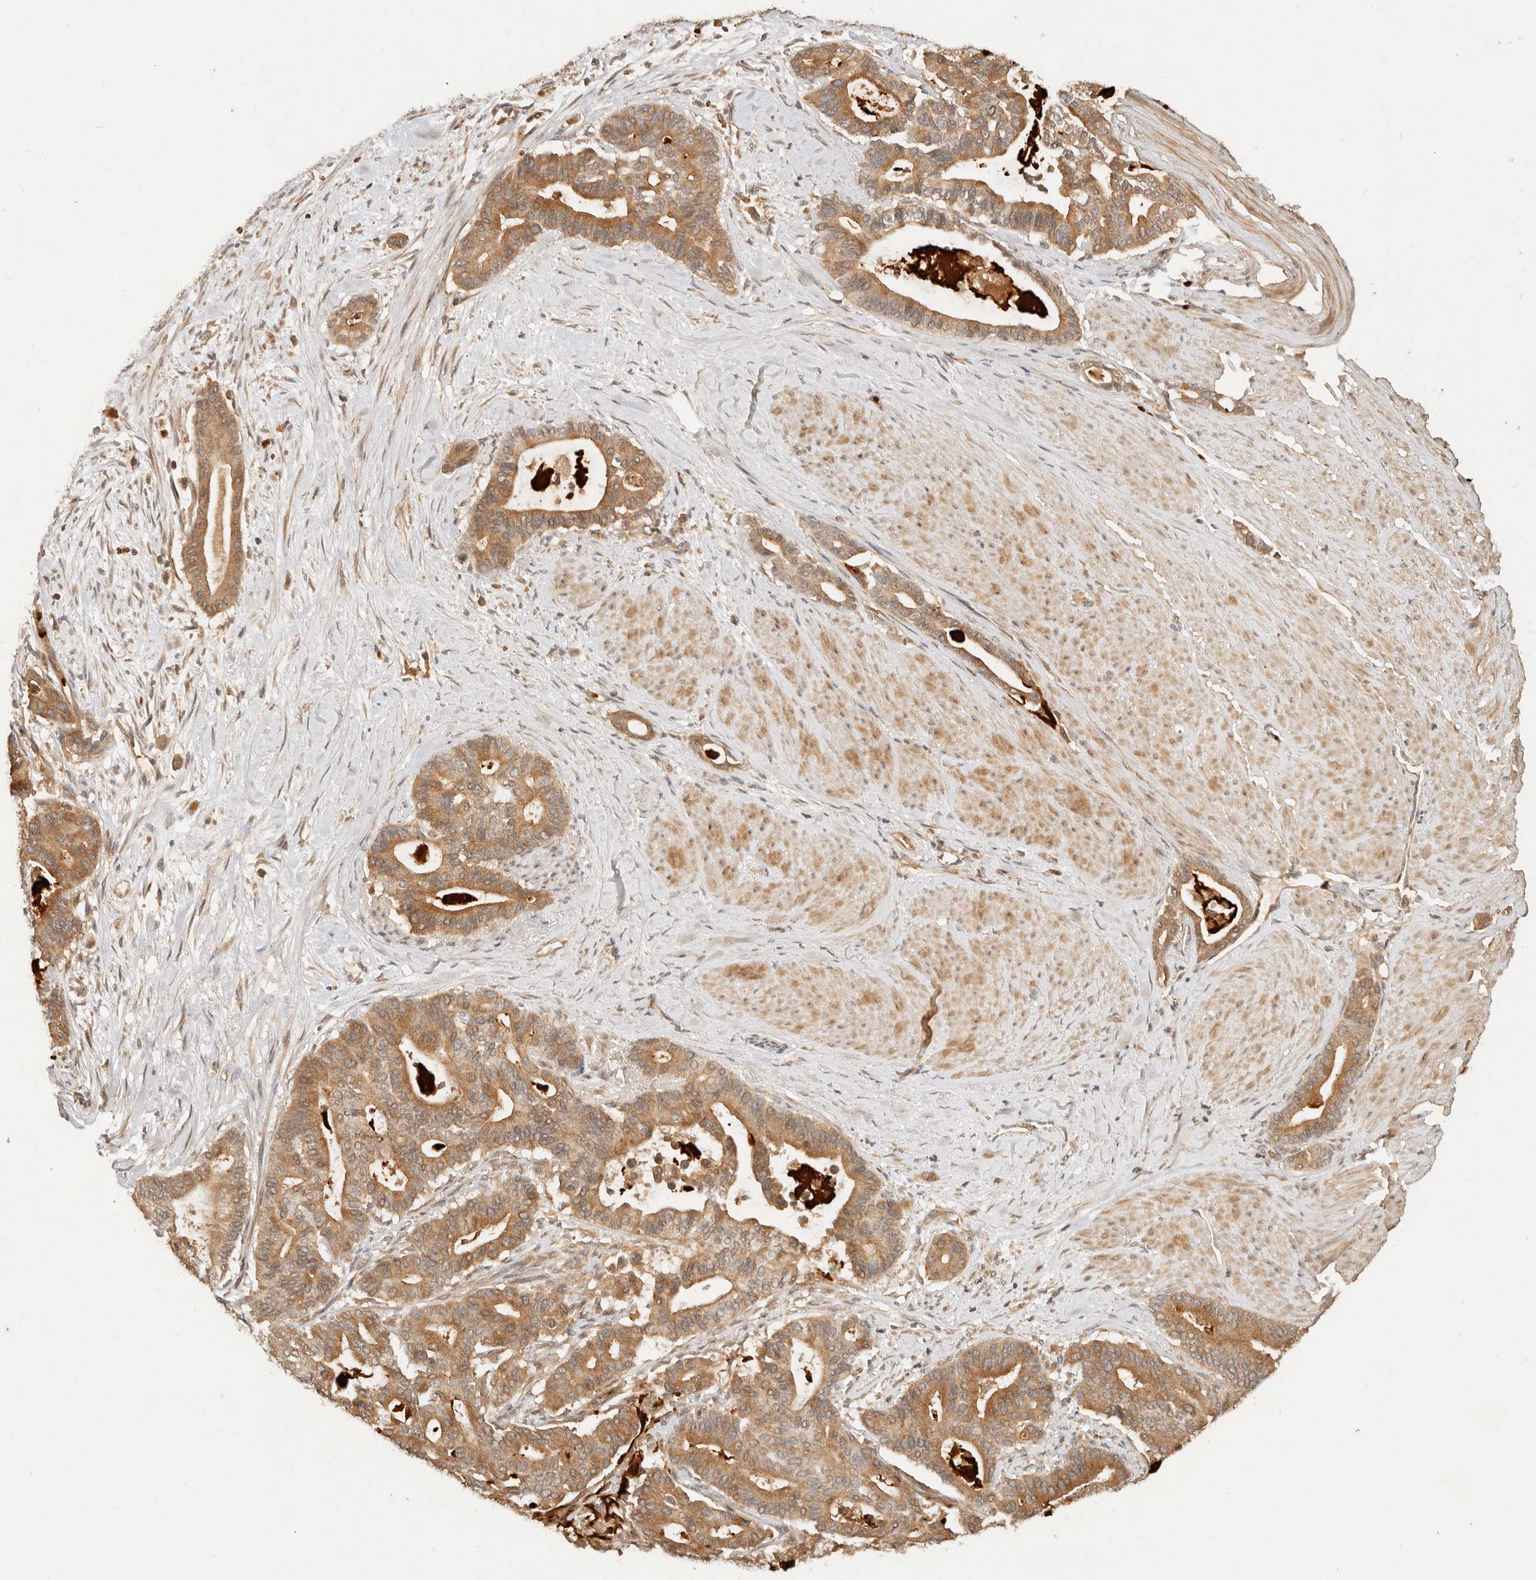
{"staining": {"intensity": "moderate", "quantity": ">75%", "location": "cytoplasmic/membranous"}, "tissue": "pancreatic cancer", "cell_type": "Tumor cells", "image_type": "cancer", "snomed": [{"axis": "morphology", "description": "Adenocarcinoma, NOS"}, {"axis": "topography", "description": "Pancreas"}], "caption": "Tumor cells exhibit medium levels of moderate cytoplasmic/membranous positivity in about >75% of cells in human pancreatic adenocarcinoma.", "gene": "FREM2", "patient": {"sex": "male", "age": 63}}